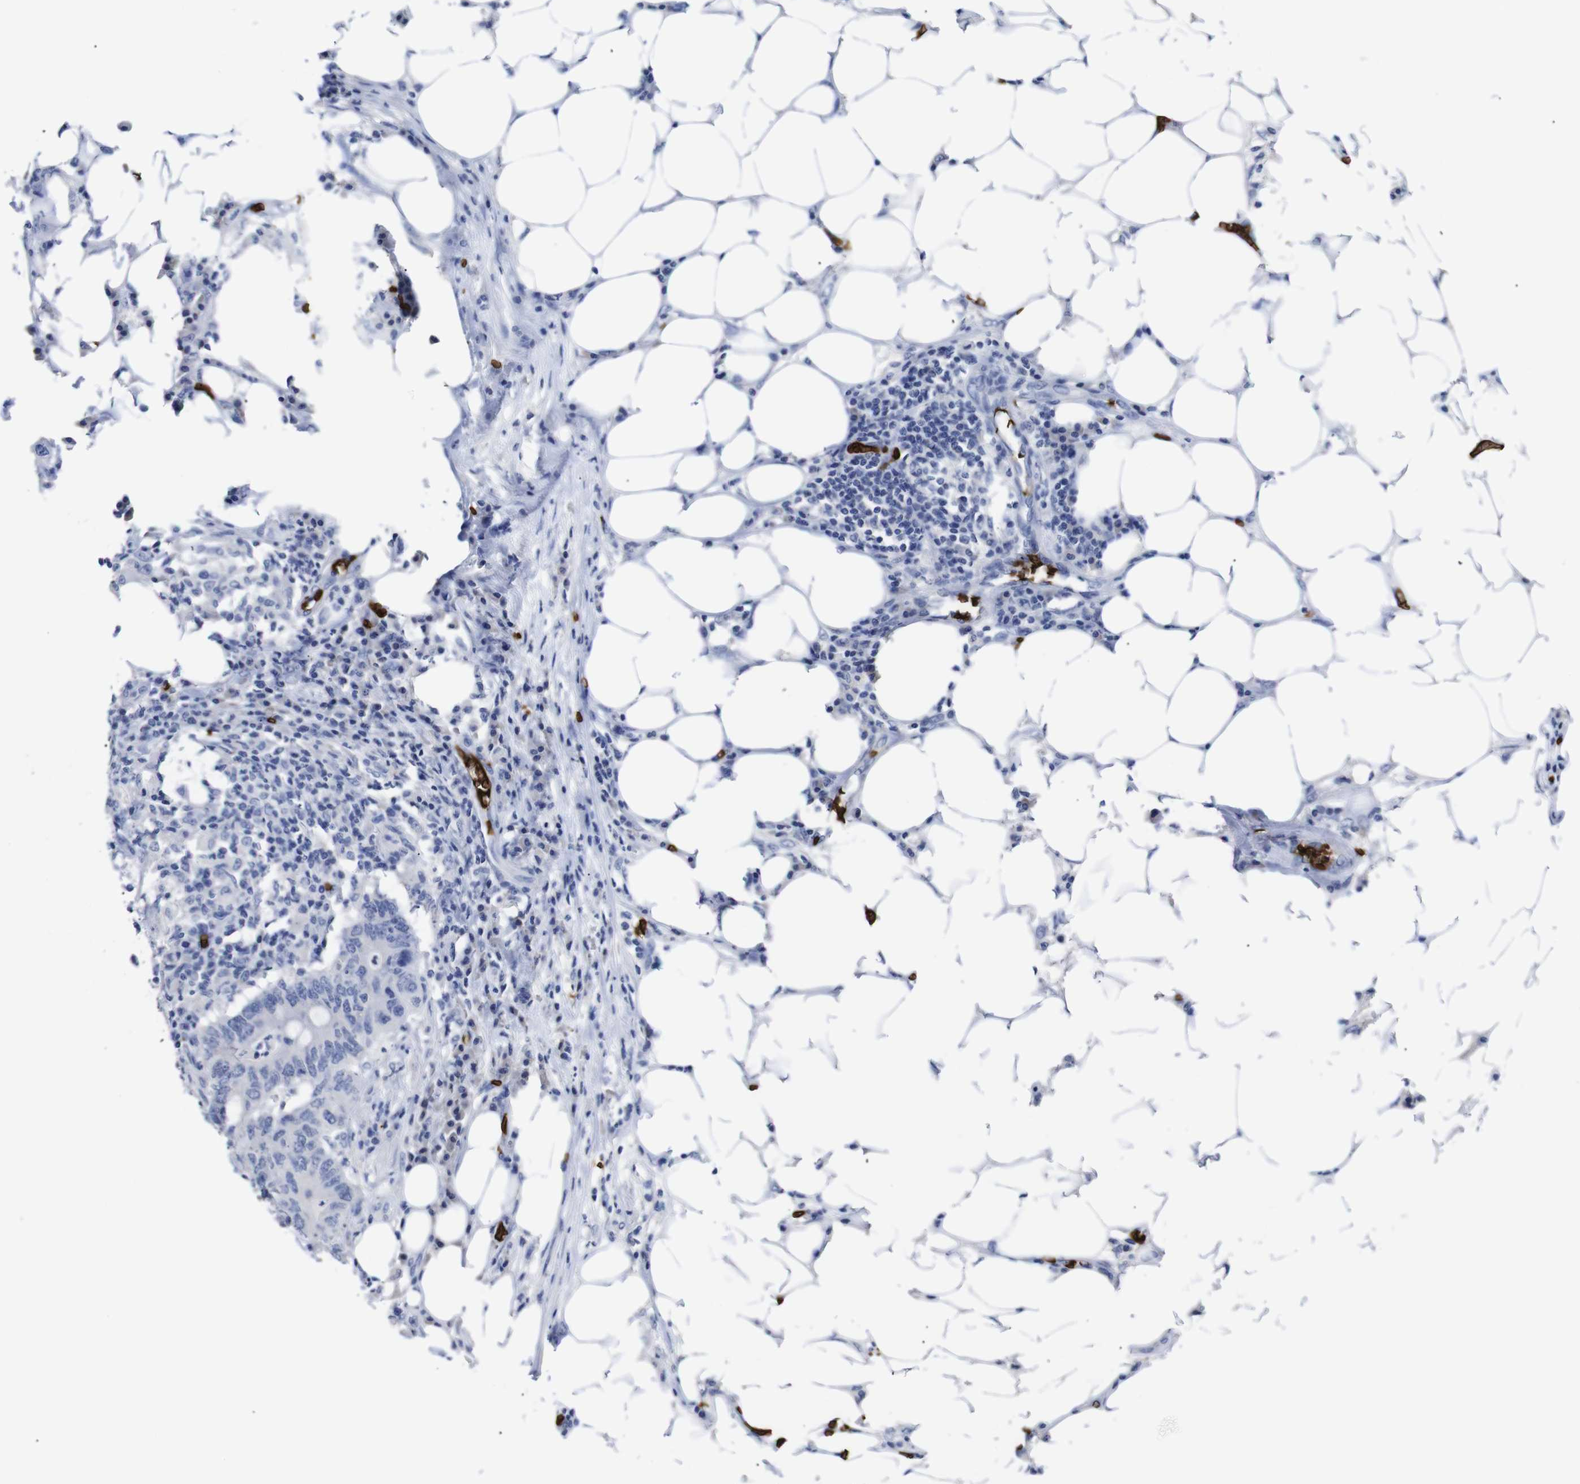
{"staining": {"intensity": "negative", "quantity": "none", "location": "none"}, "tissue": "colorectal cancer", "cell_type": "Tumor cells", "image_type": "cancer", "snomed": [{"axis": "morphology", "description": "Adenocarcinoma, NOS"}, {"axis": "topography", "description": "Colon"}], "caption": "The histopathology image demonstrates no significant positivity in tumor cells of colorectal cancer. The staining is performed using DAB (3,3'-diaminobenzidine) brown chromogen with nuclei counter-stained in using hematoxylin.", "gene": "S1PR2", "patient": {"sex": "male", "age": 71}}